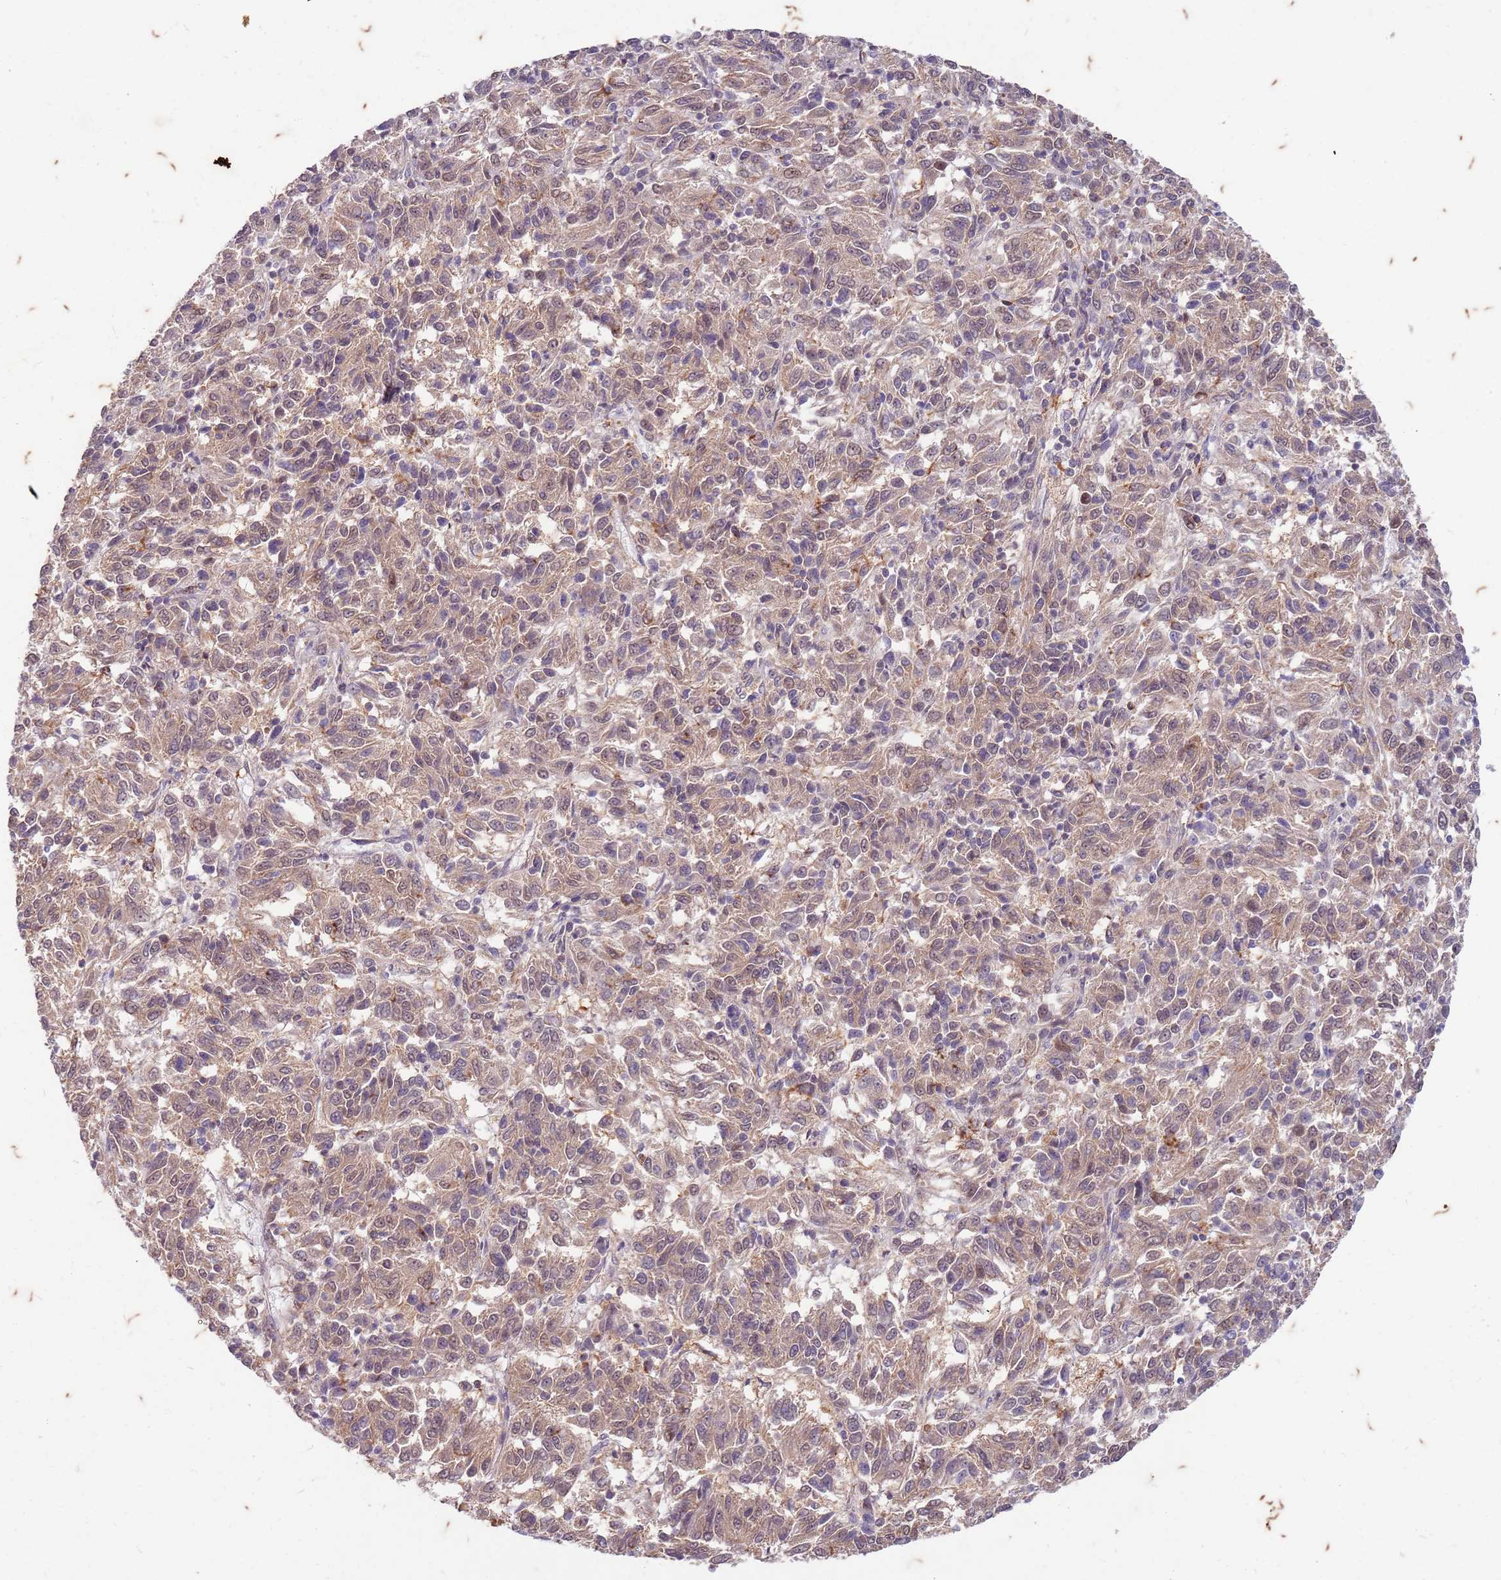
{"staining": {"intensity": "weak", "quantity": ">75%", "location": "cytoplasmic/membranous,nuclear"}, "tissue": "melanoma", "cell_type": "Tumor cells", "image_type": "cancer", "snomed": [{"axis": "morphology", "description": "Malignant melanoma, Metastatic site"}, {"axis": "topography", "description": "Lung"}], "caption": "Immunohistochemistry (IHC) of melanoma shows low levels of weak cytoplasmic/membranous and nuclear staining in about >75% of tumor cells. (DAB IHC with brightfield microscopy, high magnification).", "gene": "RAPGEF3", "patient": {"sex": "male", "age": 64}}